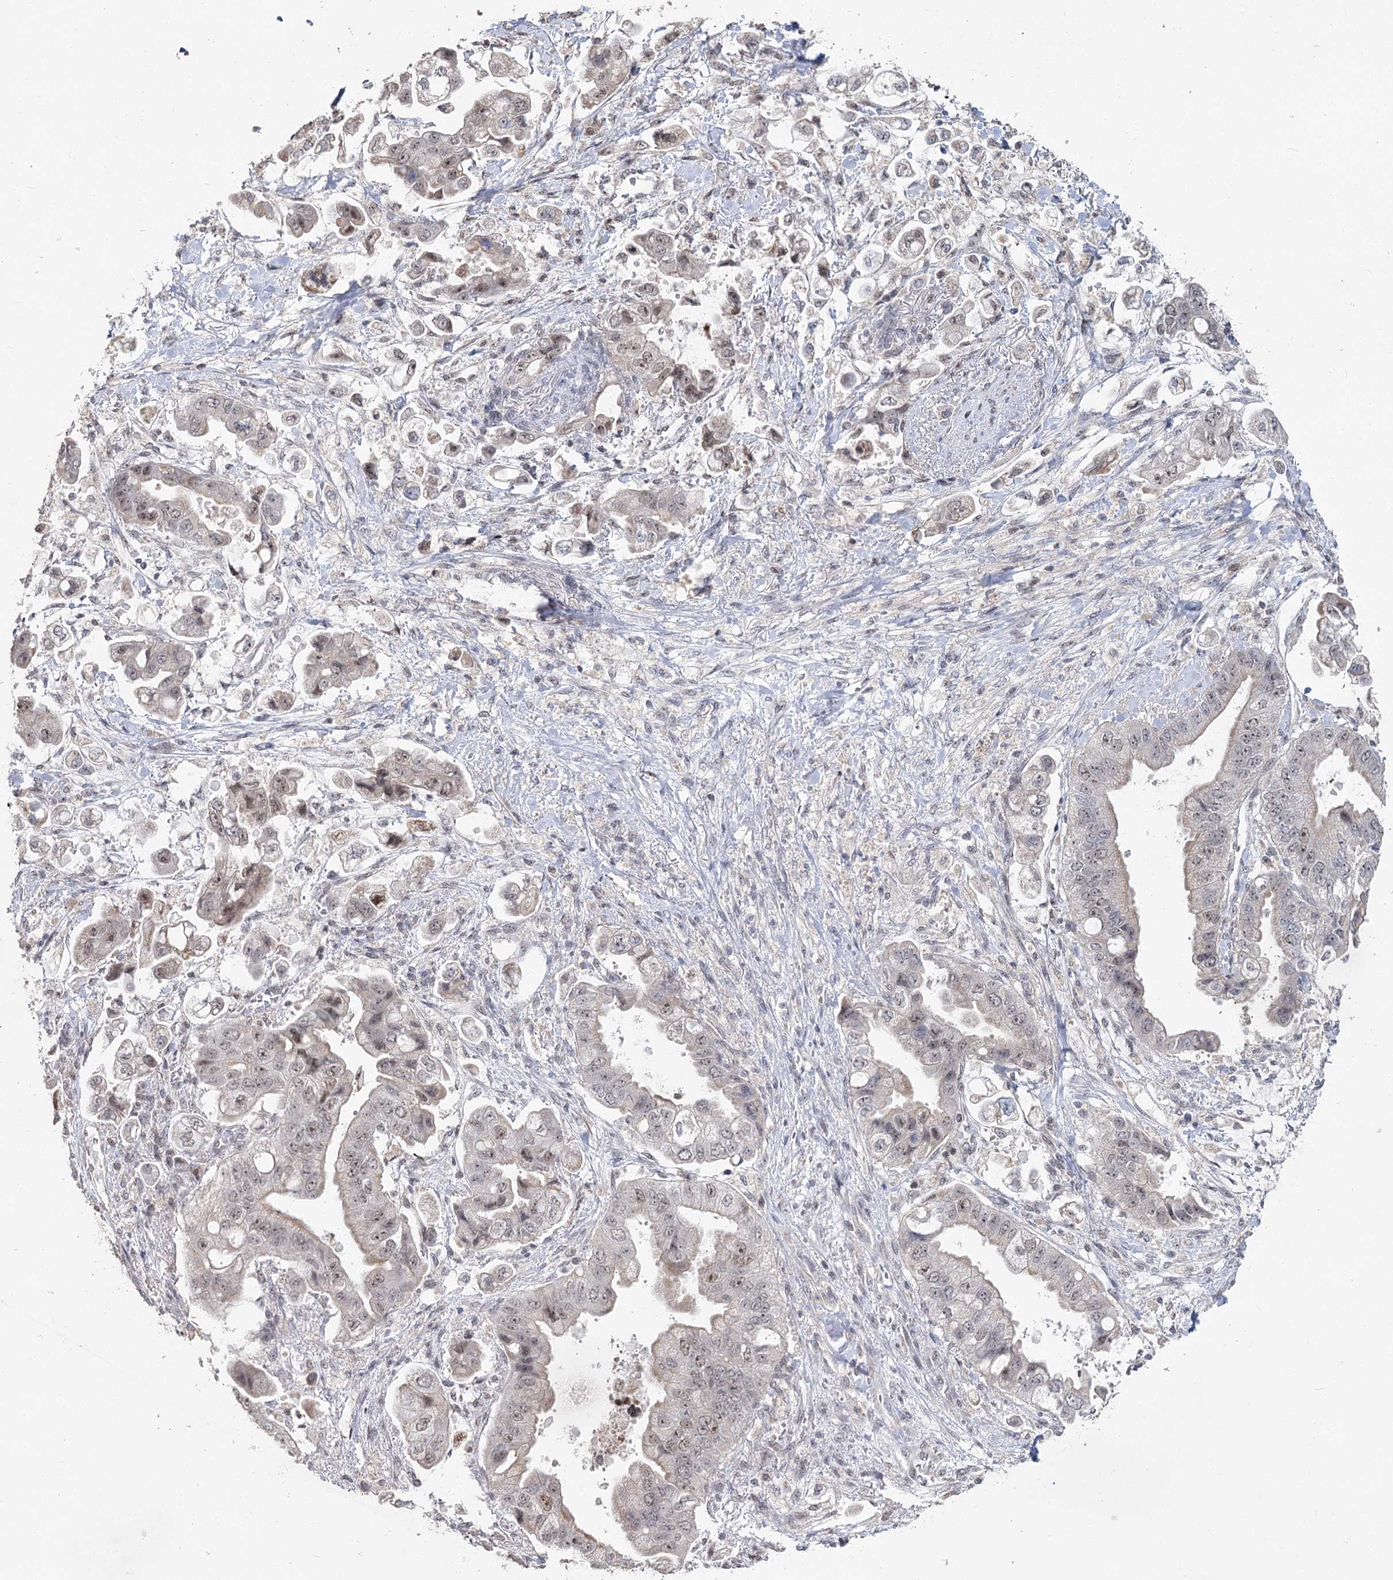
{"staining": {"intensity": "weak", "quantity": "<25%", "location": "nuclear"}, "tissue": "stomach cancer", "cell_type": "Tumor cells", "image_type": "cancer", "snomed": [{"axis": "morphology", "description": "Adenocarcinoma, NOS"}, {"axis": "topography", "description": "Stomach"}], "caption": "Stomach adenocarcinoma was stained to show a protein in brown. There is no significant expression in tumor cells. The staining was performed using DAB to visualize the protein expression in brown, while the nuclei were stained in blue with hematoxylin (Magnification: 20x).", "gene": "RUFY4", "patient": {"sex": "male", "age": 62}}